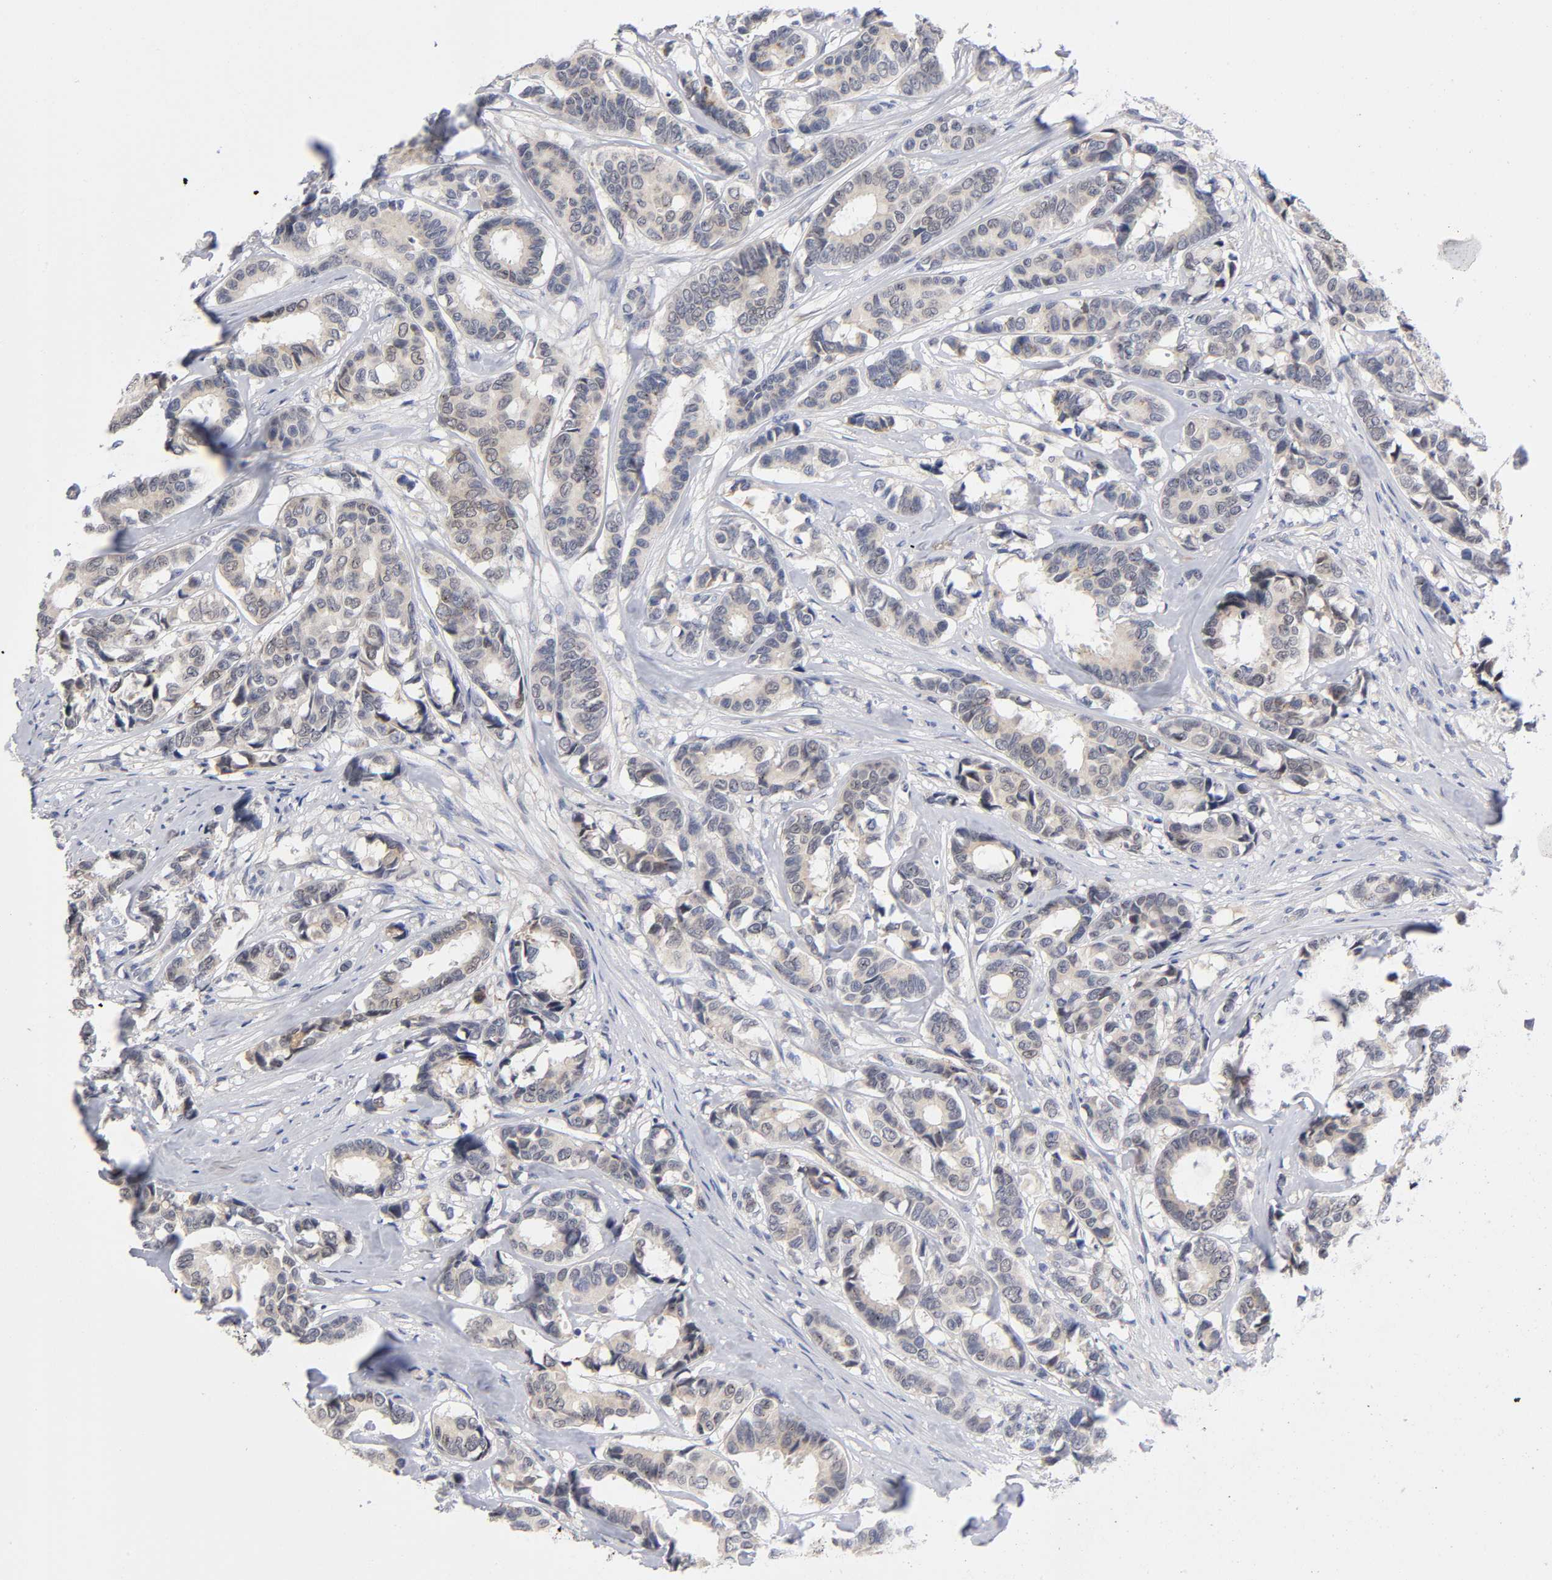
{"staining": {"intensity": "weak", "quantity": ">75%", "location": "cytoplasmic/membranous"}, "tissue": "breast cancer", "cell_type": "Tumor cells", "image_type": "cancer", "snomed": [{"axis": "morphology", "description": "Duct carcinoma"}, {"axis": "topography", "description": "Breast"}], "caption": "Weak cytoplasmic/membranous staining for a protein is present in about >75% of tumor cells of invasive ductal carcinoma (breast) using IHC.", "gene": "NOVA1", "patient": {"sex": "female", "age": 87}}